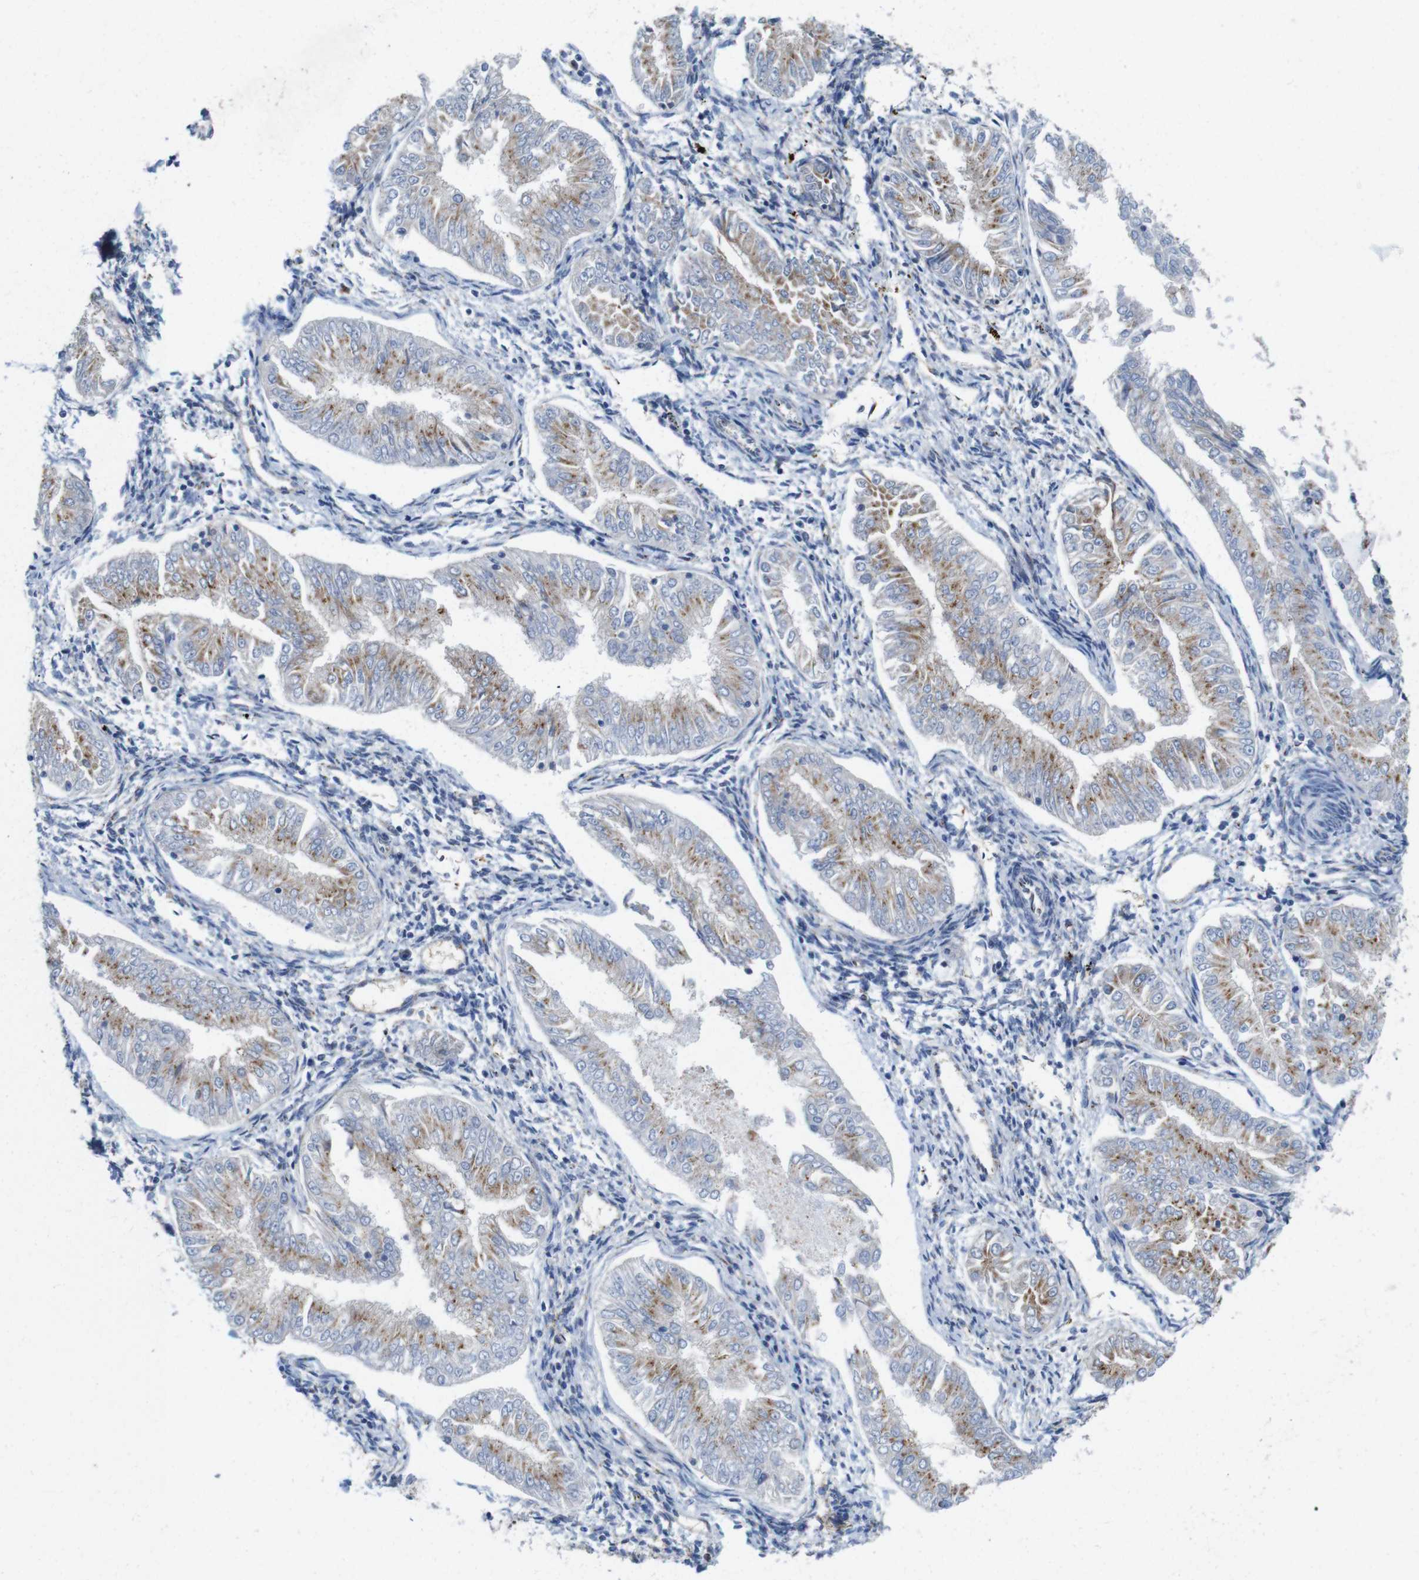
{"staining": {"intensity": "moderate", "quantity": ">75%", "location": "cytoplasmic/membranous"}, "tissue": "endometrial cancer", "cell_type": "Tumor cells", "image_type": "cancer", "snomed": [{"axis": "morphology", "description": "Adenocarcinoma, NOS"}, {"axis": "topography", "description": "Endometrium"}], "caption": "Immunohistochemical staining of human adenocarcinoma (endometrial) reveals medium levels of moderate cytoplasmic/membranous protein expression in about >75% of tumor cells. (DAB (3,3'-diaminobenzidine) IHC with brightfield microscopy, high magnification).", "gene": "EFCAB14", "patient": {"sex": "female", "age": 53}}